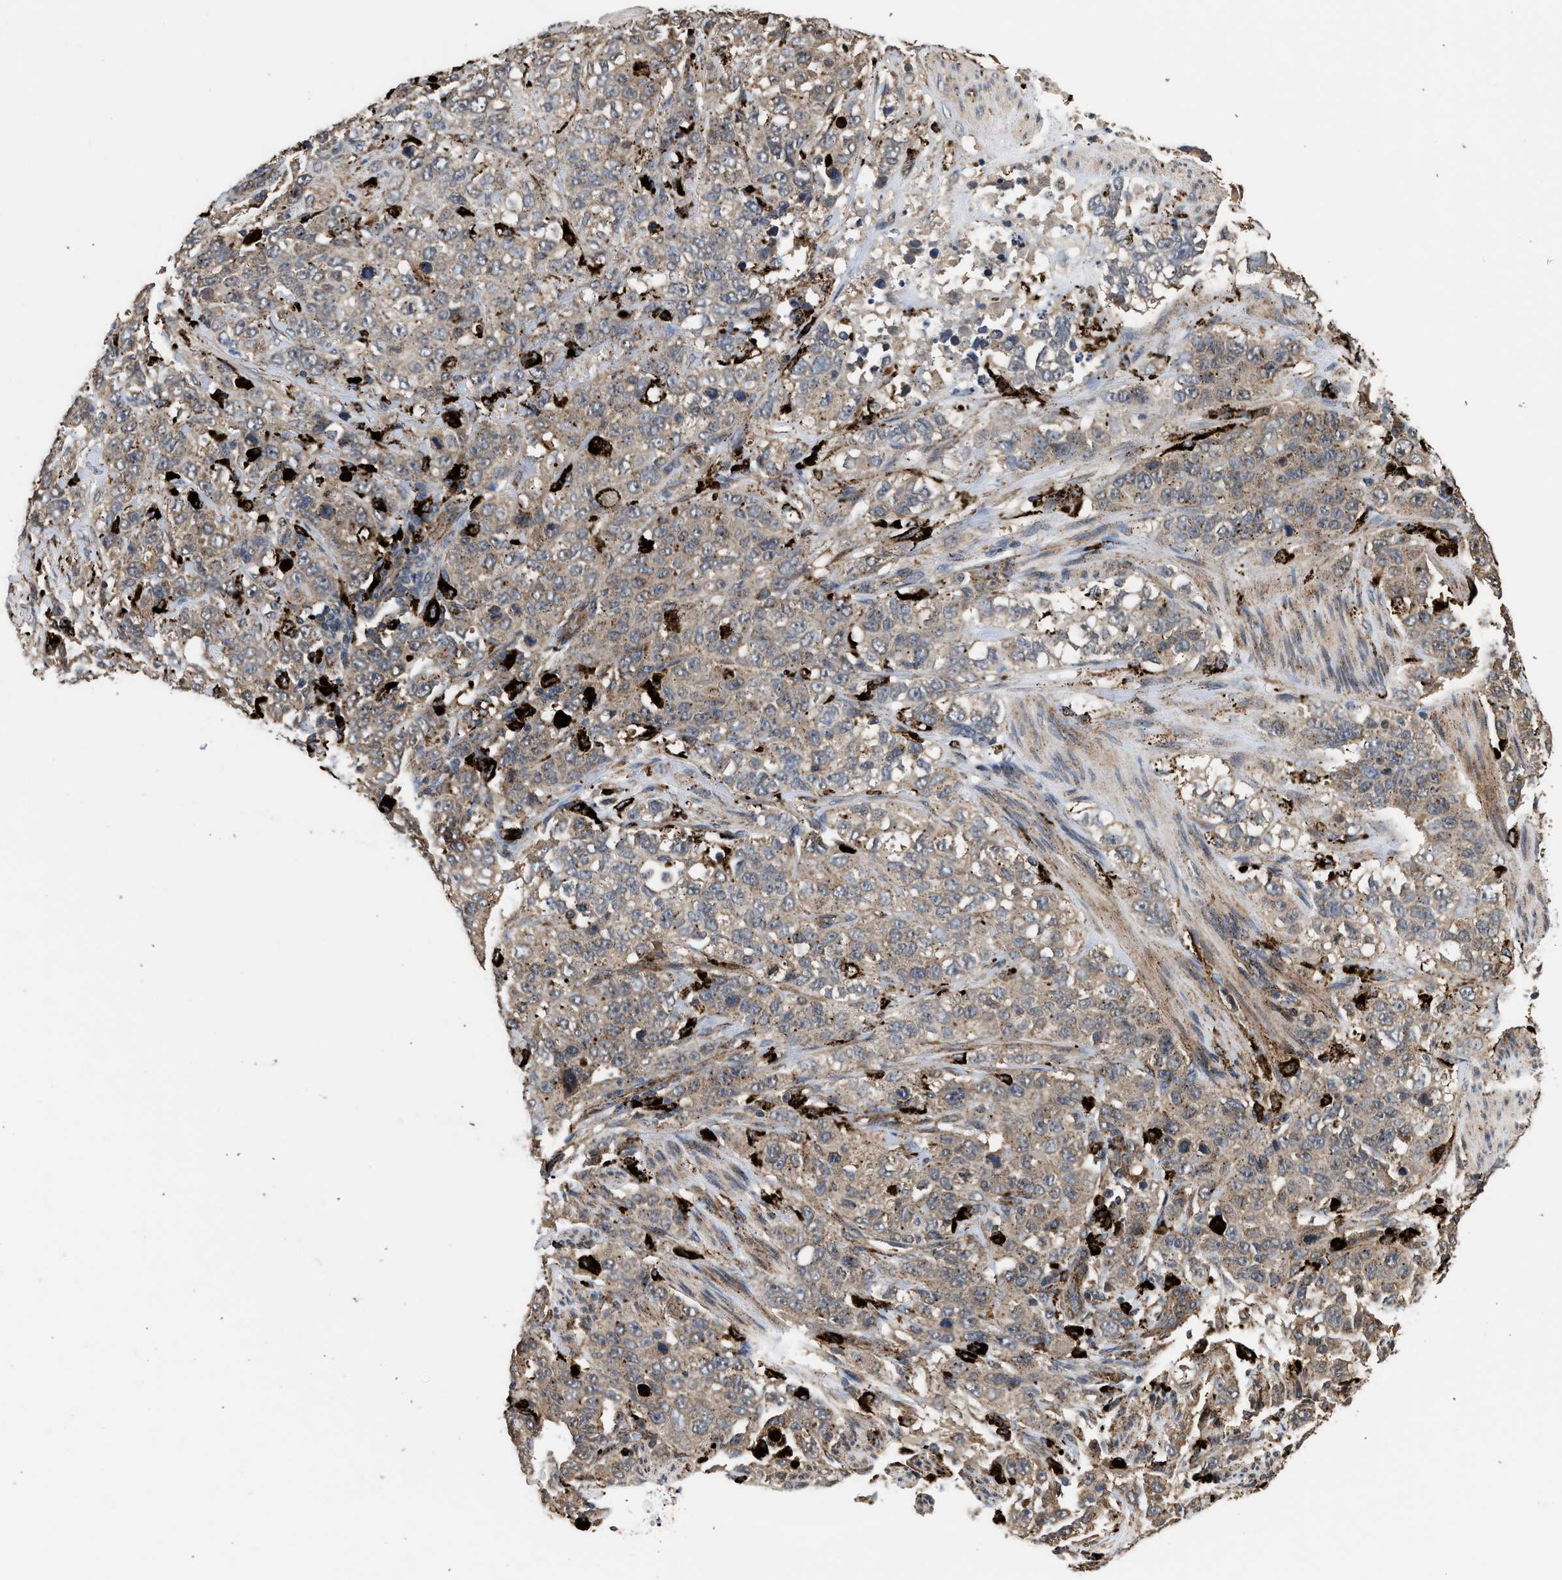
{"staining": {"intensity": "moderate", "quantity": ">75%", "location": "cytoplasmic/membranous"}, "tissue": "stomach cancer", "cell_type": "Tumor cells", "image_type": "cancer", "snomed": [{"axis": "morphology", "description": "Adenocarcinoma, NOS"}, {"axis": "topography", "description": "Stomach"}], "caption": "There is medium levels of moderate cytoplasmic/membranous expression in tumor cells of adenocarcinoma (stomach), as demonstrated by immunohistochemical staining (brown color).", "gene": "CTSV", "patient": {"sex": "male", "age": 48}}